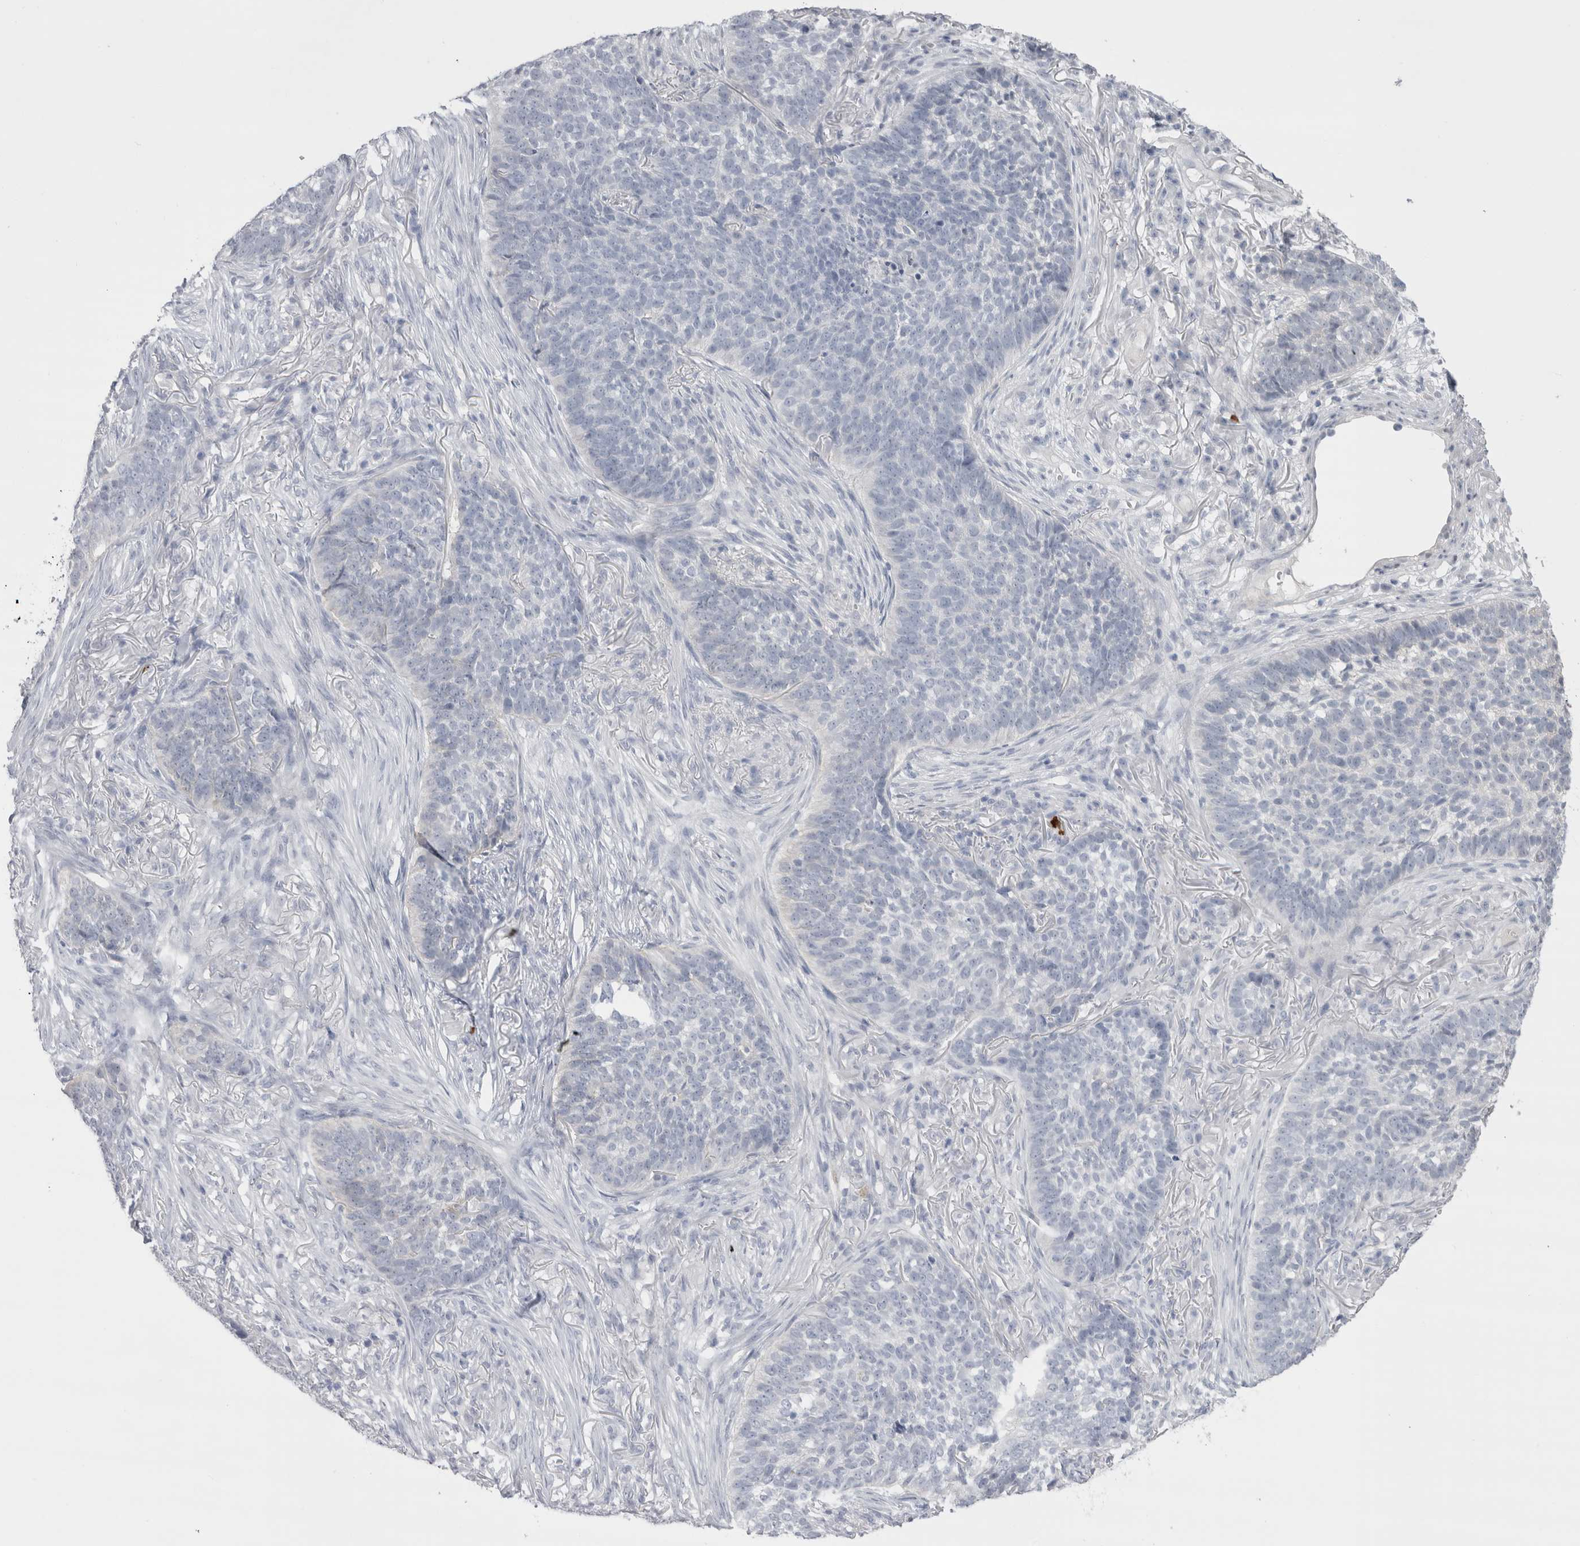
{"staining": {"intensity": "negative", "quantity": "none", "location": "none"}, "tissue": "skin cancer", "cell_type": "Tumor cells", "image_type": "cancer", "snomed": [{"axis": "morphology", "description": "Basal cell carcinoma"}, {"axis": "topography", "description": "Skin"}], "caption": "DAB (3,3'-diaminobenzidine) immunohistochemical staining of human basal cell carcinoma (skin) exhibits no significant expression in tumor cells.", "gene": "CDH17", "patient": {"sex": "male", "age": 85}}